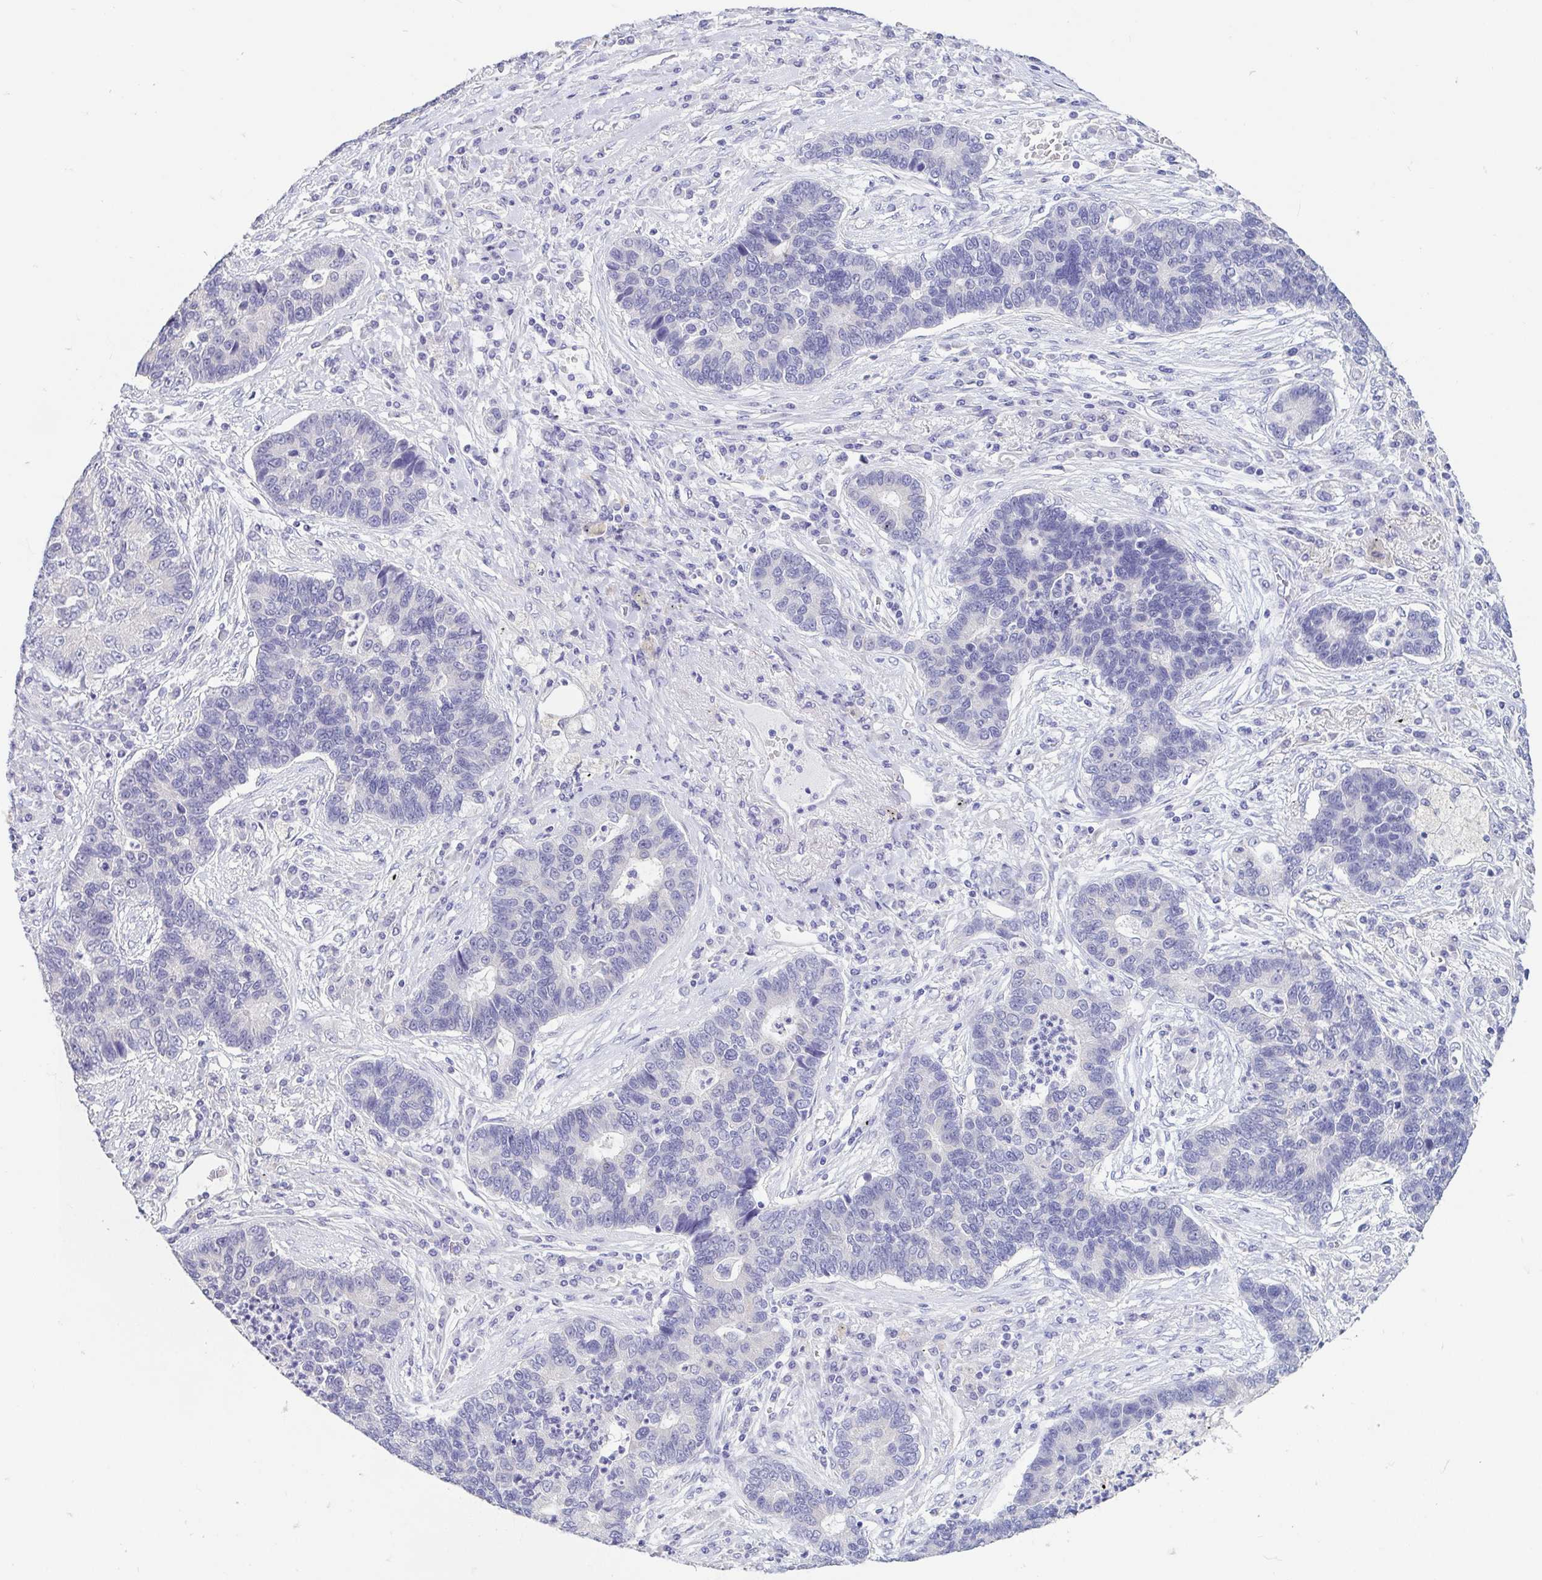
{"staining": {"intensity": "negative", "quantity": "none", "location": "none"}, "tissue": "lung cancer", "cell_type": "Tumor cells", "image_type": "cancer", "snomed": [{"axis": "morphology", "description": "Adenocarcinoma, NOS"}, {"axis": "topography", "description": "Lung"}], "caption": "Tumor cells are negative for brown protein staining in adenocarcinoma (lung). Nuclei are stained in blue.", "gene": "FABP3", "patient": {"sex": "female", "age": 57}}